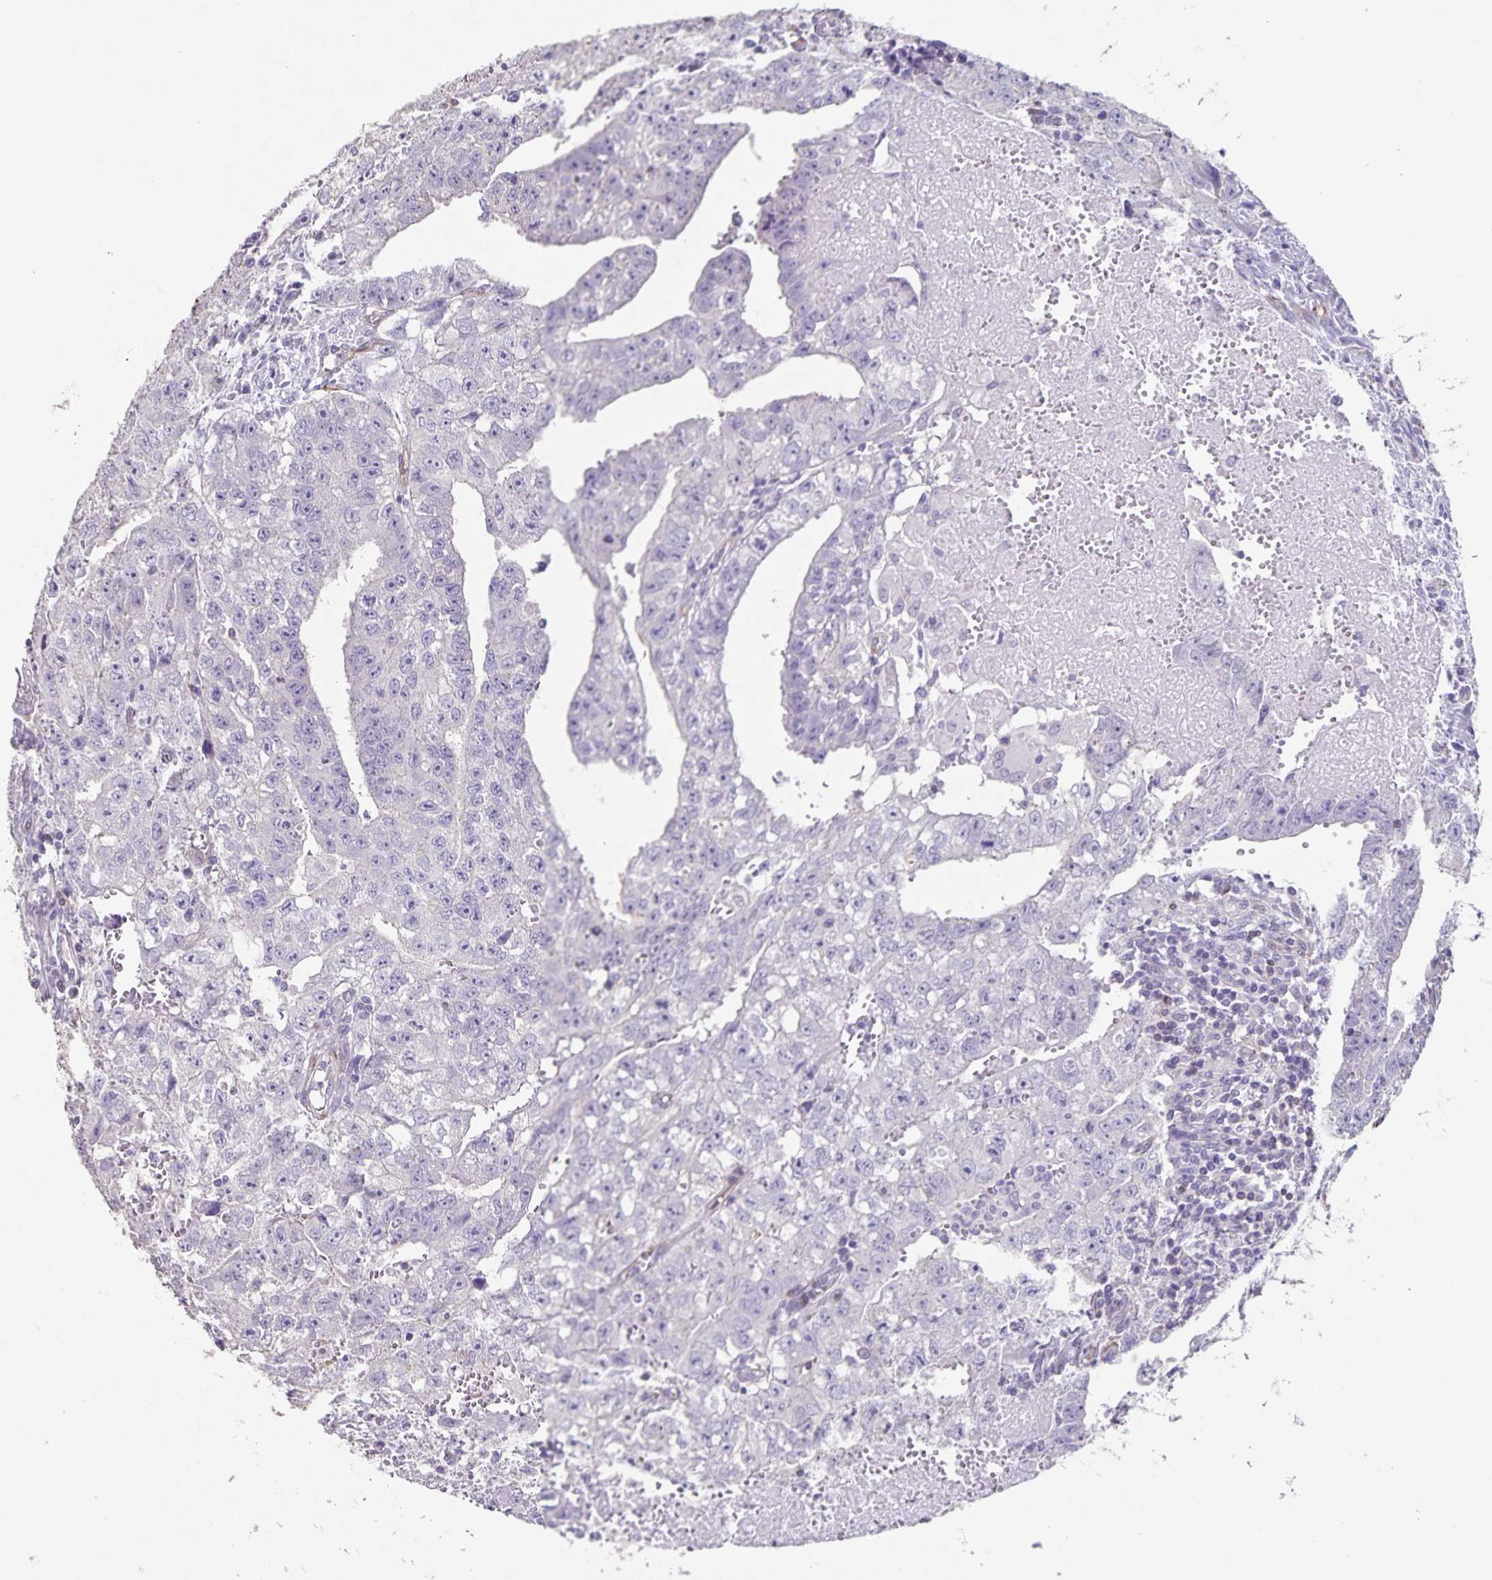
{"staining": {"intensity": "negative", "quantity": "none", "location": "none"}, "tissue": "testis cancer", "cell_type": "Tumor cells", "image_type": "cancer", "snomed": [{"axis": "morphology", "description": "Carcinoma, Embryonal, NOS"}, {"axis": "morphology", "description": "Teratoma, malignant, NOS"}, {"axis": "topography", "description": "Testis"}], "caption": "High power microscopy micrograph of an IHC micrograph of testis cancer (malignant teratoma), revealing no significant positivity in tumor cells.", "gene": "SYNM", "patient": {"sex": "male", "age": 24}}